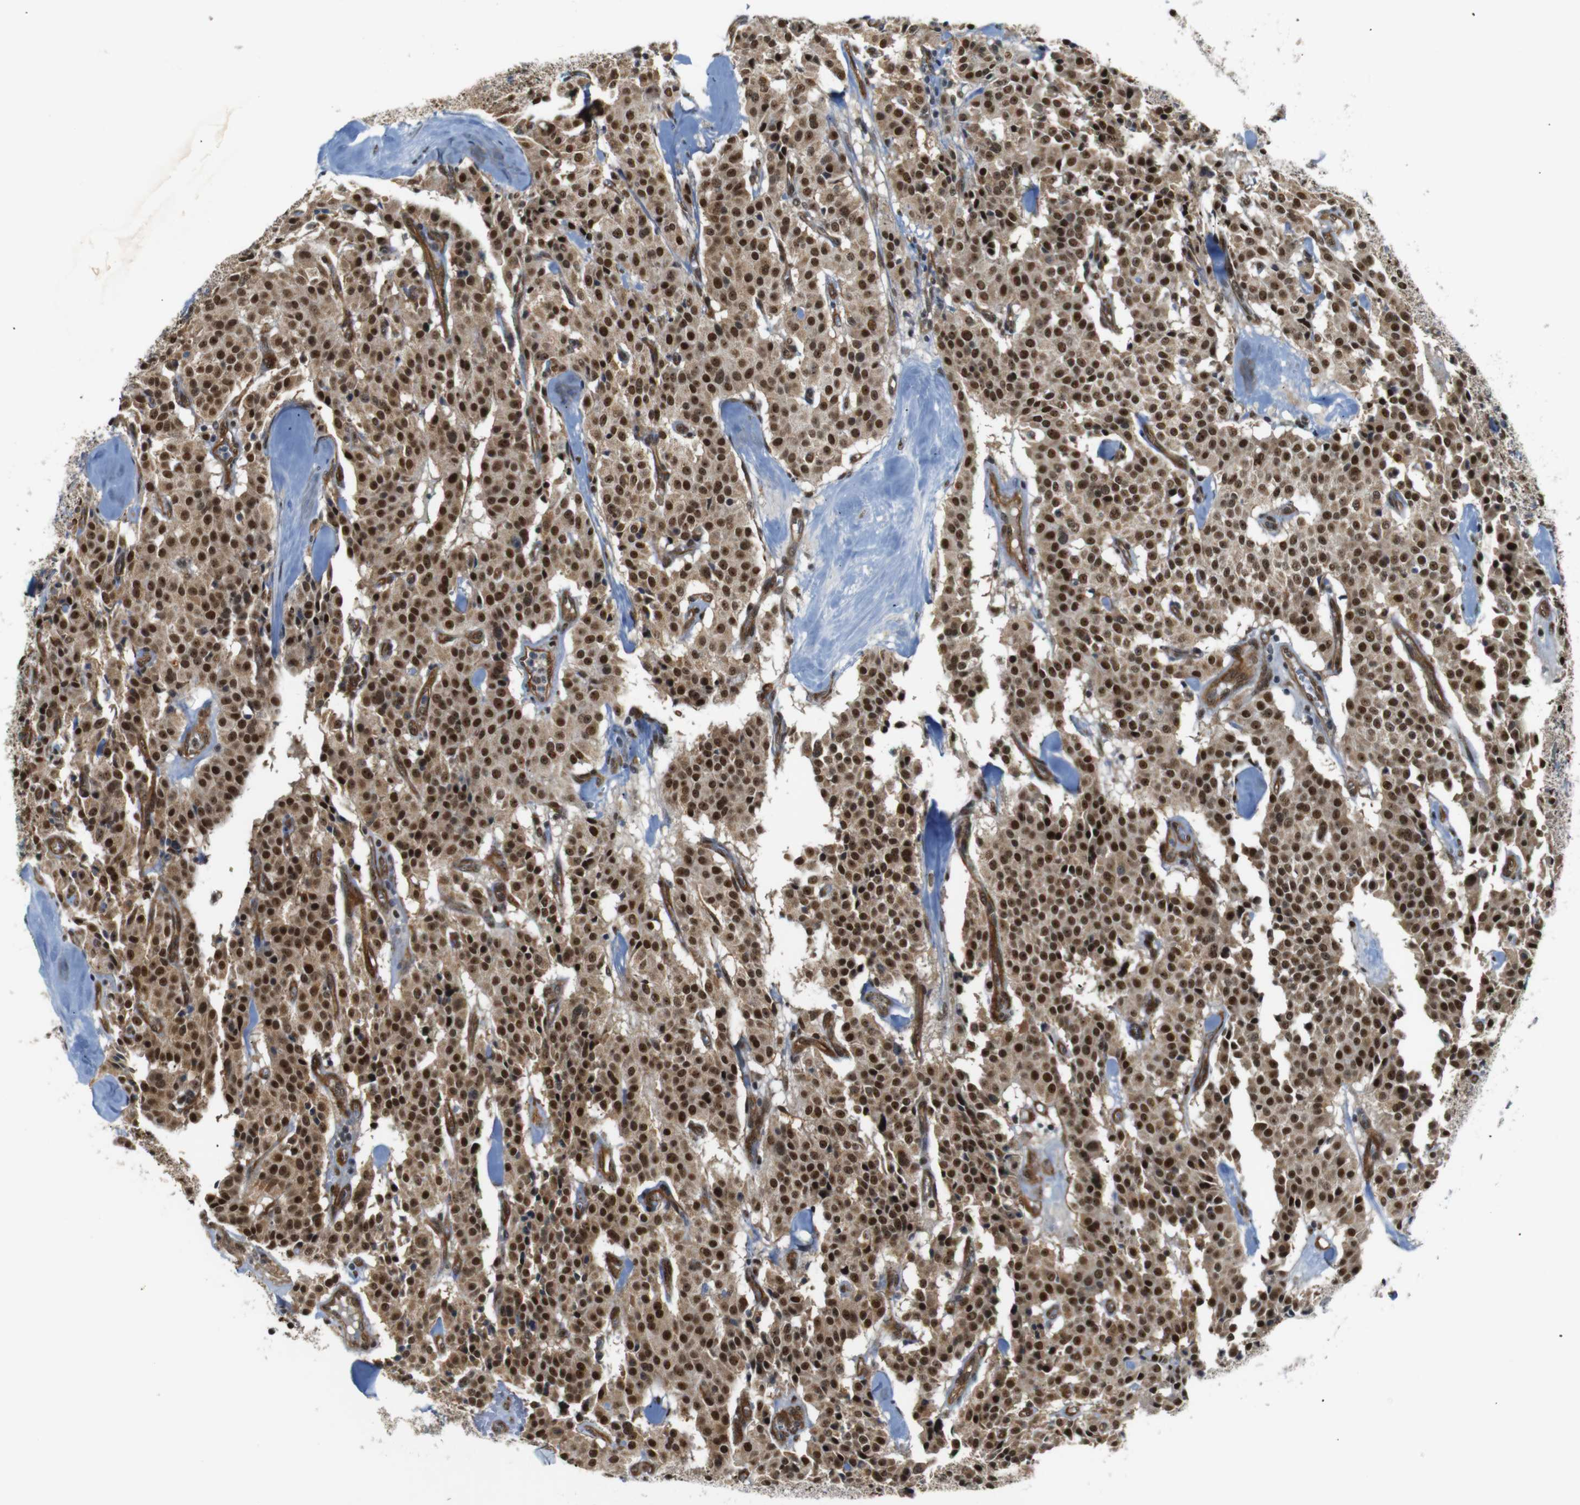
{"staining": {"intensity": "strong", "quantity": ">75%", "location": "cytoplasmic/membranous,nuclear"}, "tissue": "carcinoid", "cell_type": "Tumor cells", "image_type": "cancer", "snomed": [{"axis": "morphology", "description": "Carcinoid, malignant, NOS"}, {"axis": "topography", "description": "Lung"}], "caption": "Immunohistochemical staining of carcinoid shows strong cytoplasmic/membranous and nuclear protein staining in approximately >75% of tumor cells.", "gene": "PARN", "patient": {"sex": "male", "age": 30}}